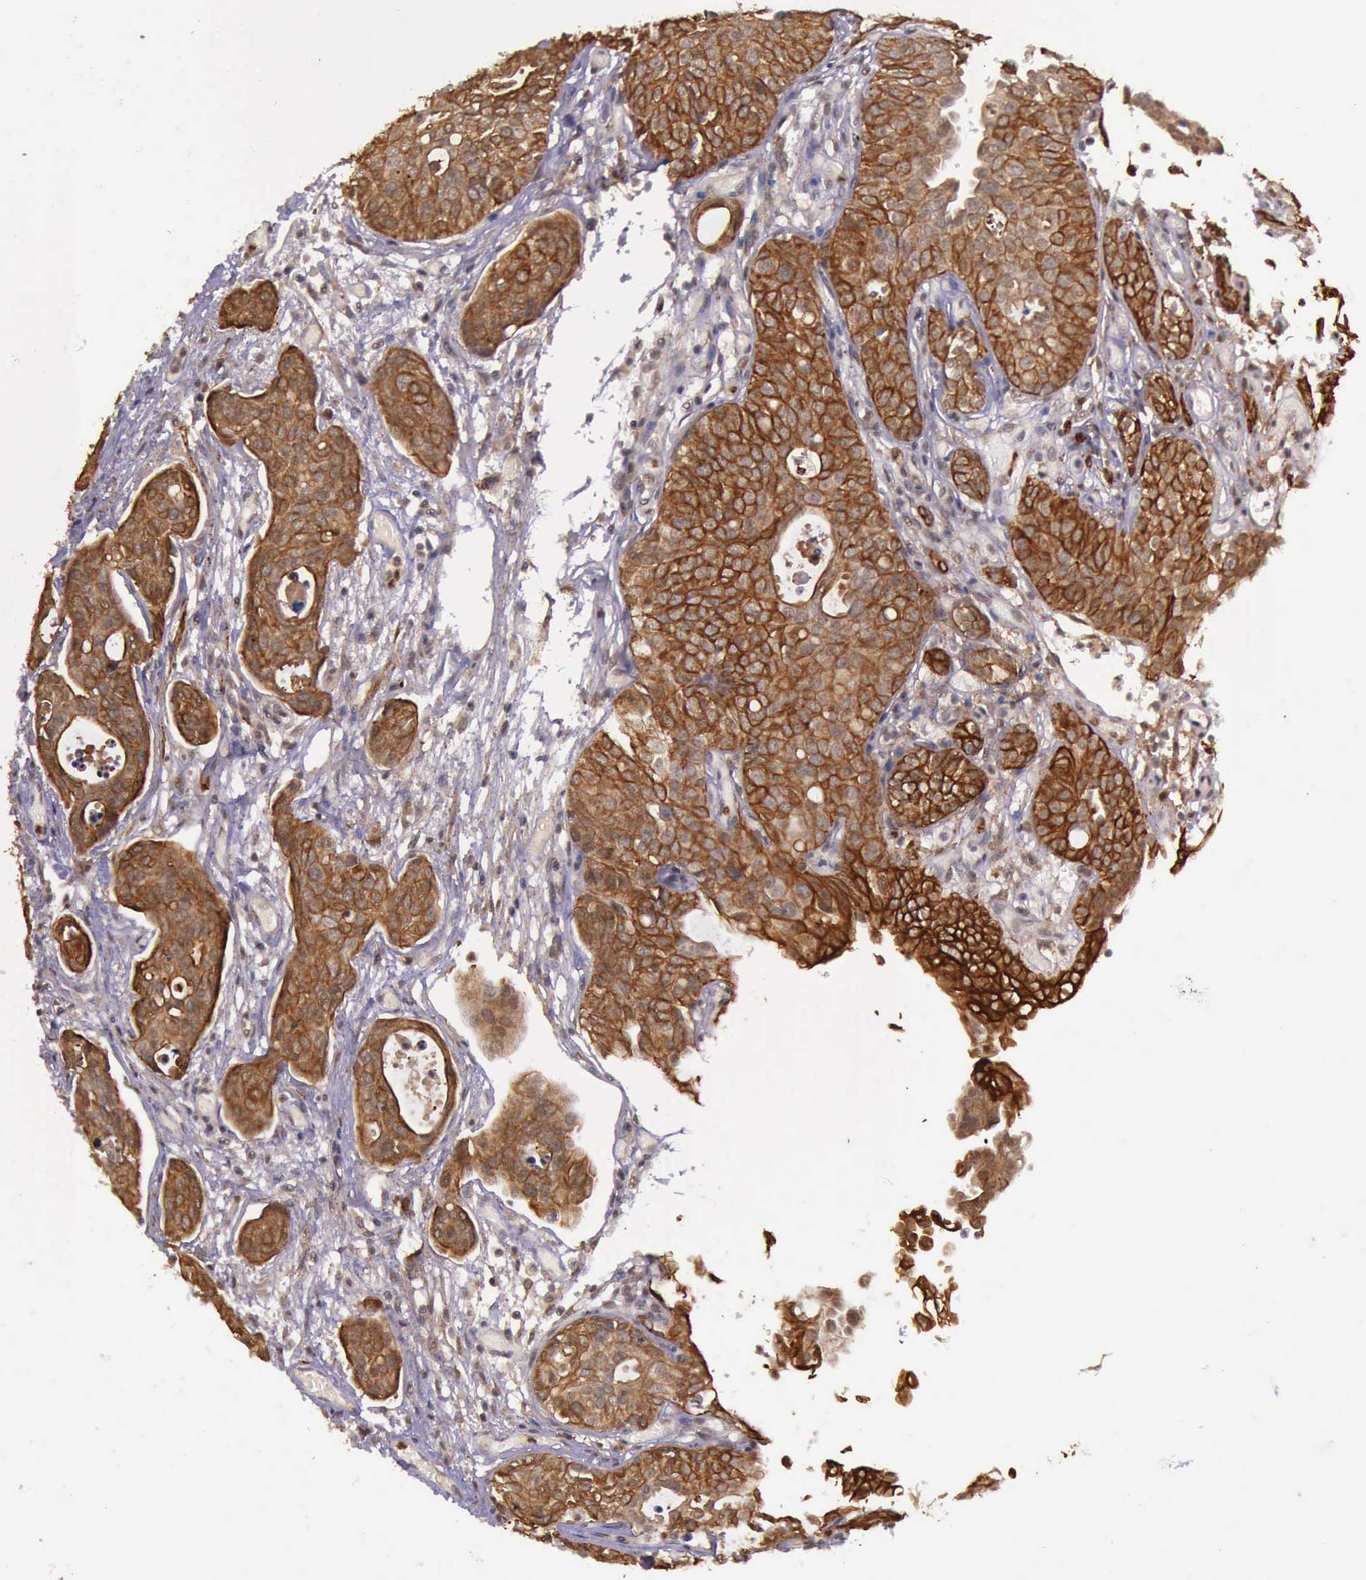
{"staining": {"intensity": "moderate", "quantity": ">75%", "location": "cytoplasmic/membranous"}, "tissue": "urothelial cancer", "cell_type": "Tumor cells", "image_type": "cancer", "snomed": [{"axis": "morphology", "description": "Urothelial carcinoma, High grade"}, {"axis": "topography", "description": "Urinary bladder"}], "caption": "Moderate cytoplasmic/membranous staining is appreciated in about >75% of tumor cells in urothelial cancer.", "gene": "PRICKLE3", "patient": {"sex": "male", "age": 78}}